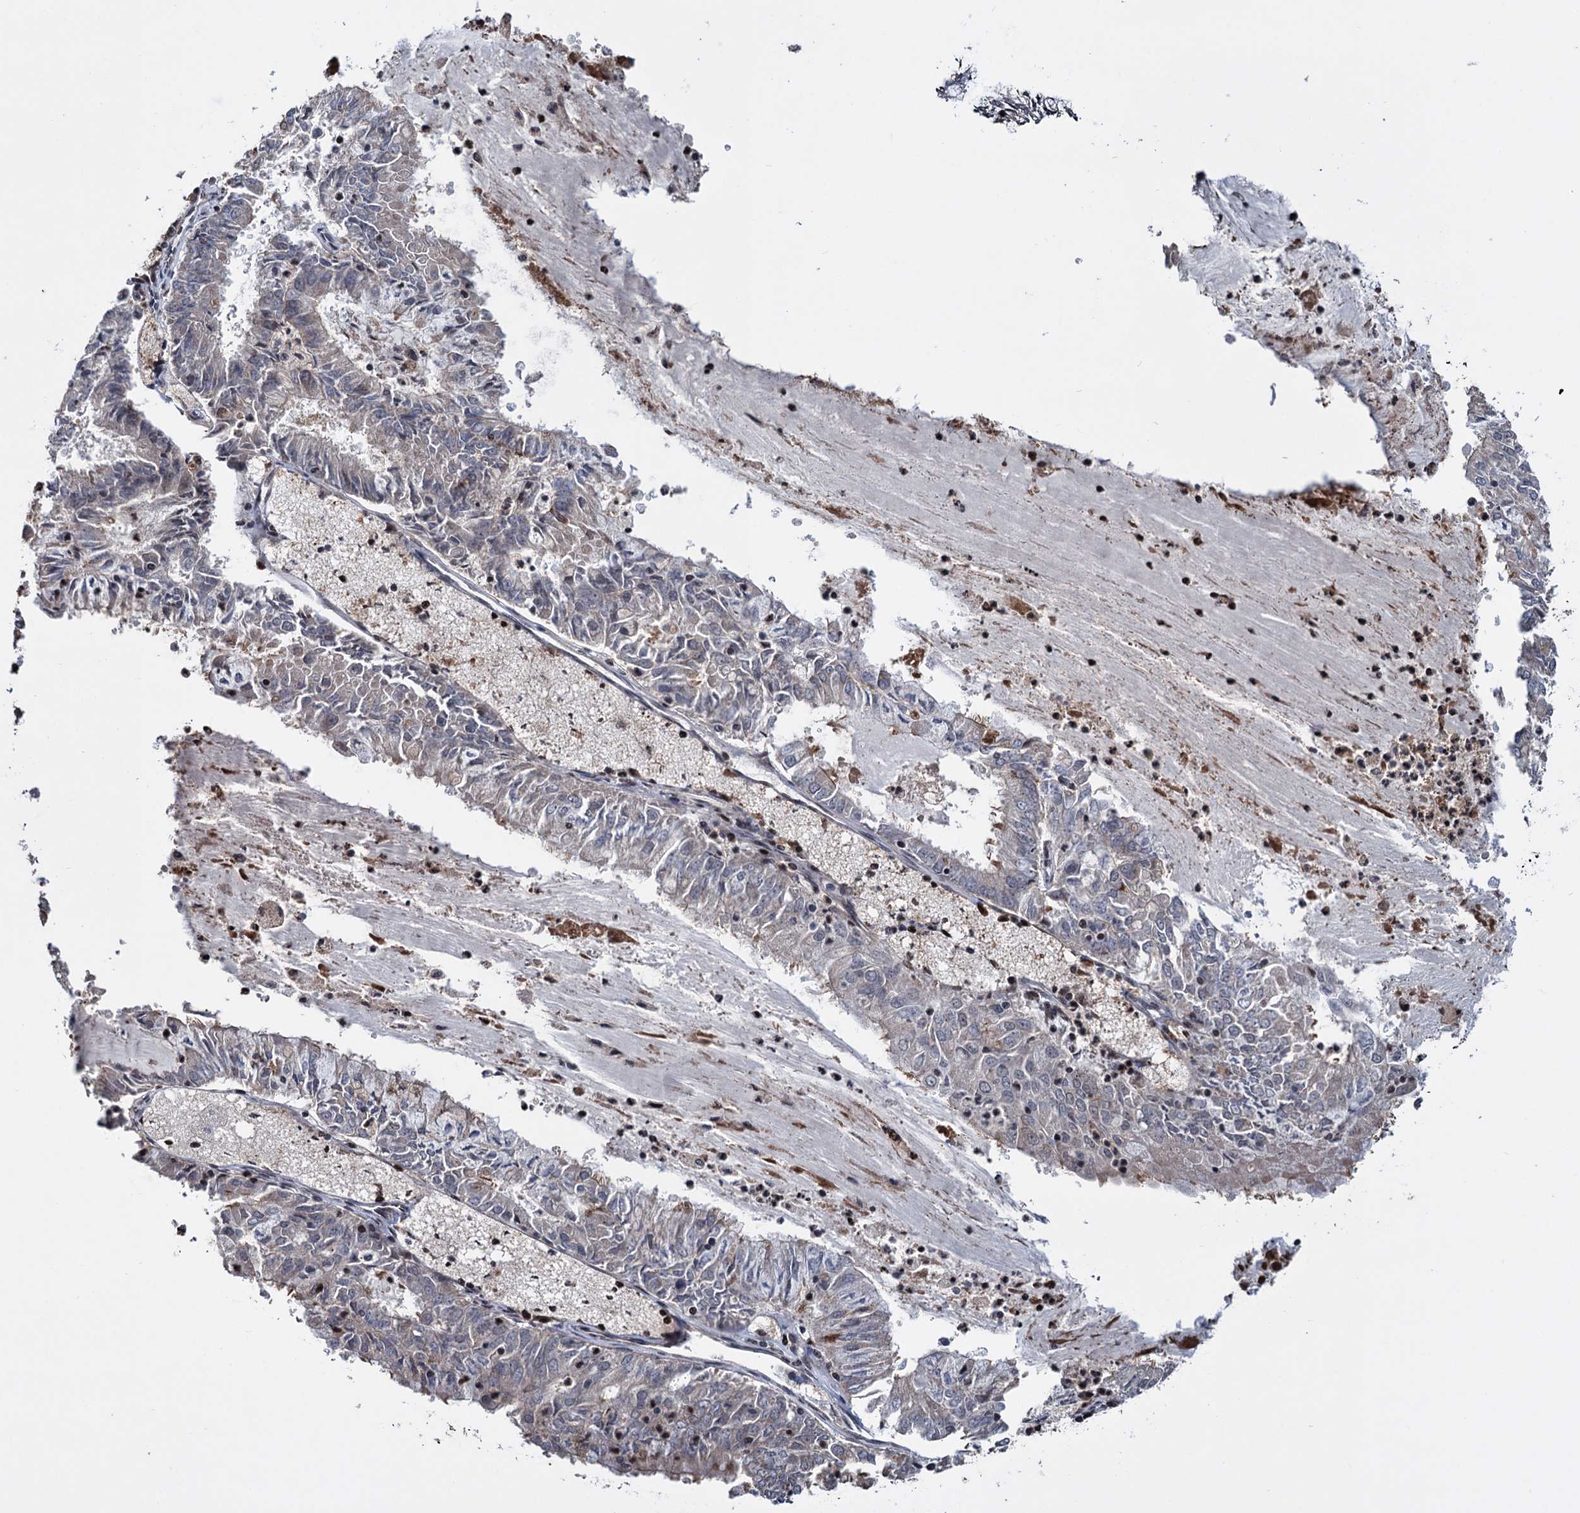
{"staining": {"intensity": "negative", "quantity": "none", "location": "none"}, "tissue": "endometrial cancer", "cell_type": "Tumor cells", "image_type": "cancer", "snomed": [{"axis": "morphology", "description": "Adenocarcinoma, NOS"}, {"axis": "topography", "description": "Endometrium"}], "caption": "IHC of human adenocarcinoma (endometrial) reveals no positivity in tumor cells.", "gene": "EYA4", "patient": {"sex": "female", "age": 57}}